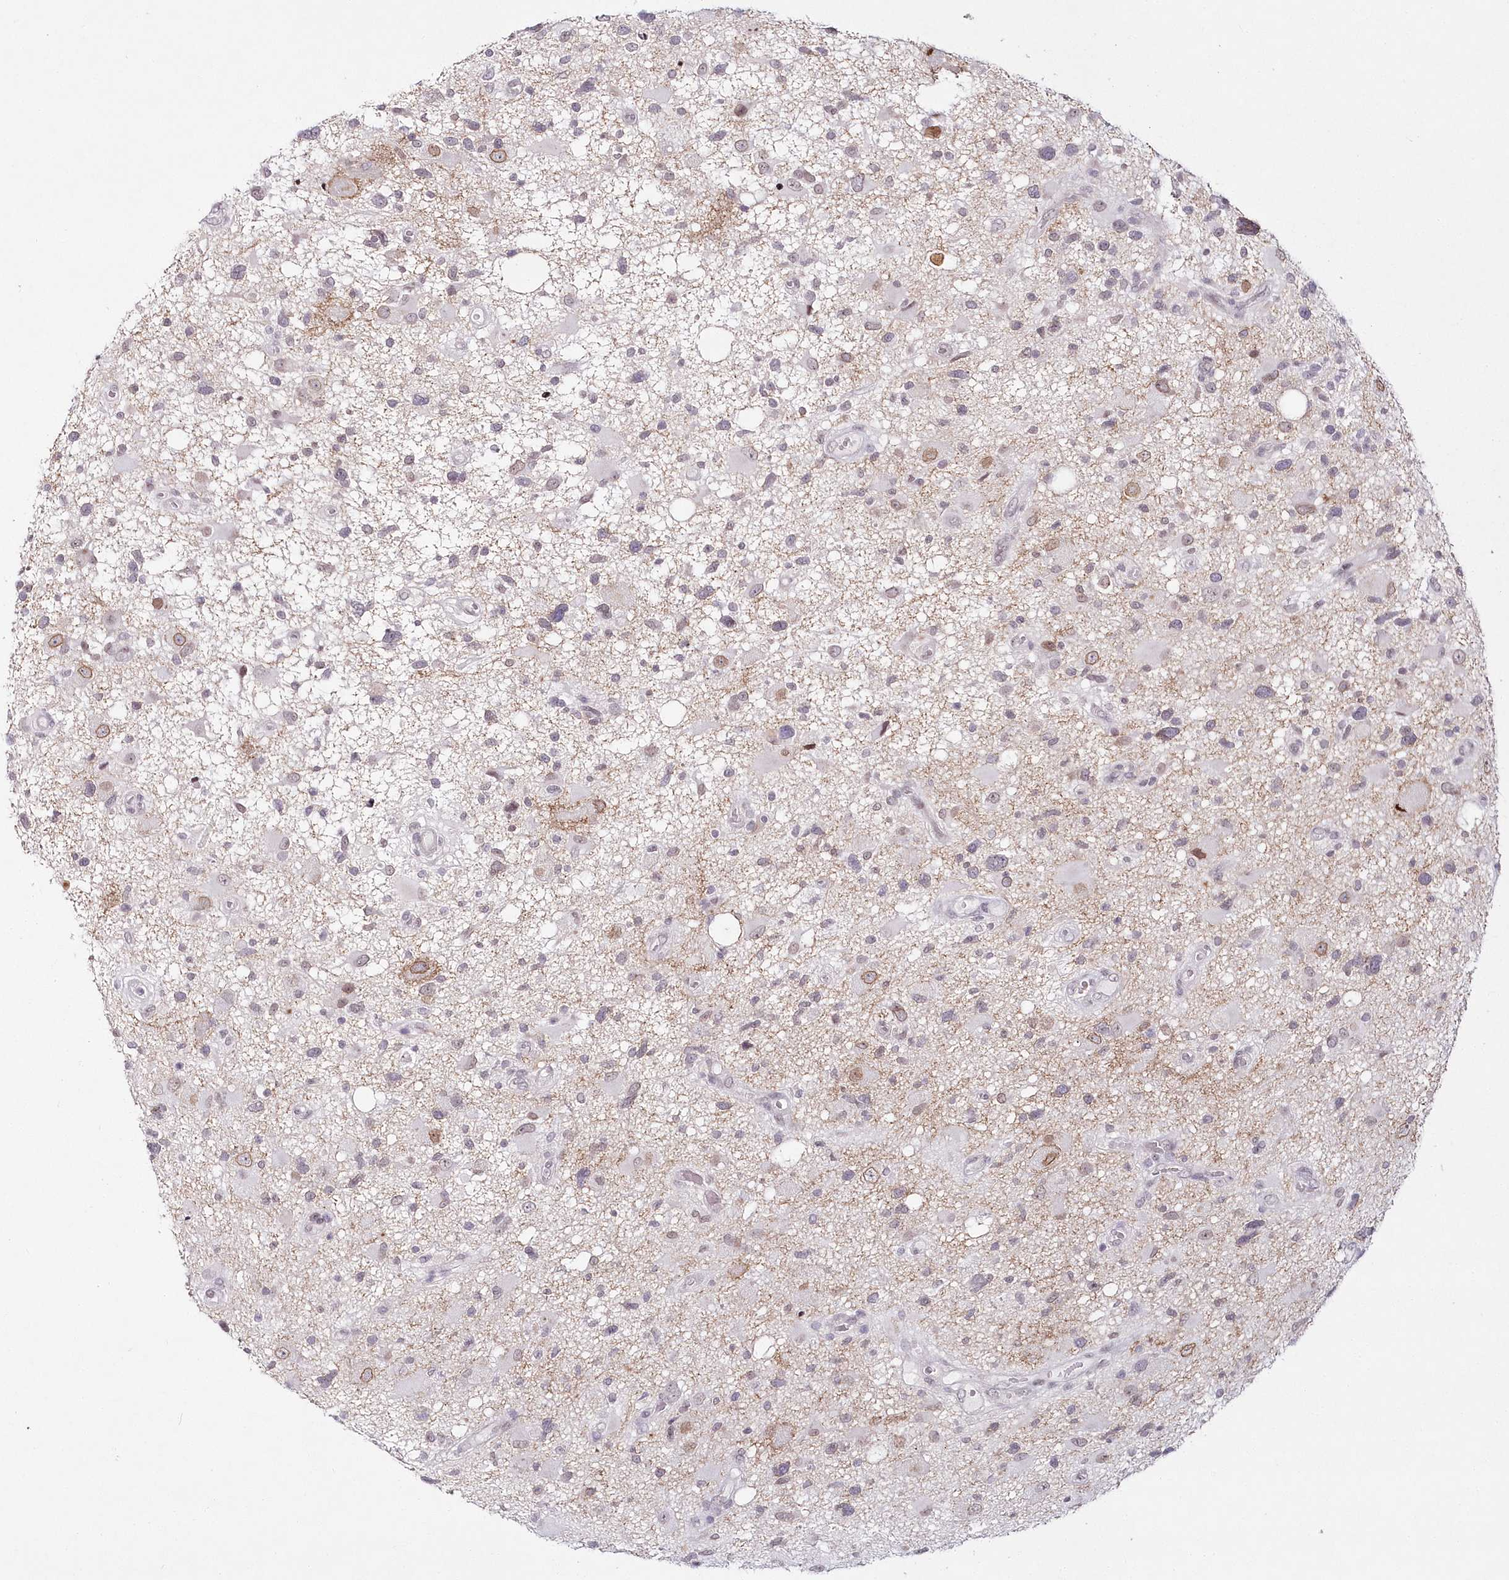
{"staining": {"intensity": "negative", "quantity": "none", "location": "none"}, "tissue": "glioma", "cell_type": "Tumor cells", "image_type": "cancer", "snomed": [{"axis": "morphology", "description": "Glioma, malignant, High grade"}, {"axis": "topography", "description": "Brain"}], "caption": "Histopathology image shows no significant protein expression in tumor cells of malignant high-grade glioma.", "gene": "HYCC2", "patient": {"sex": "male", "age": 33}}